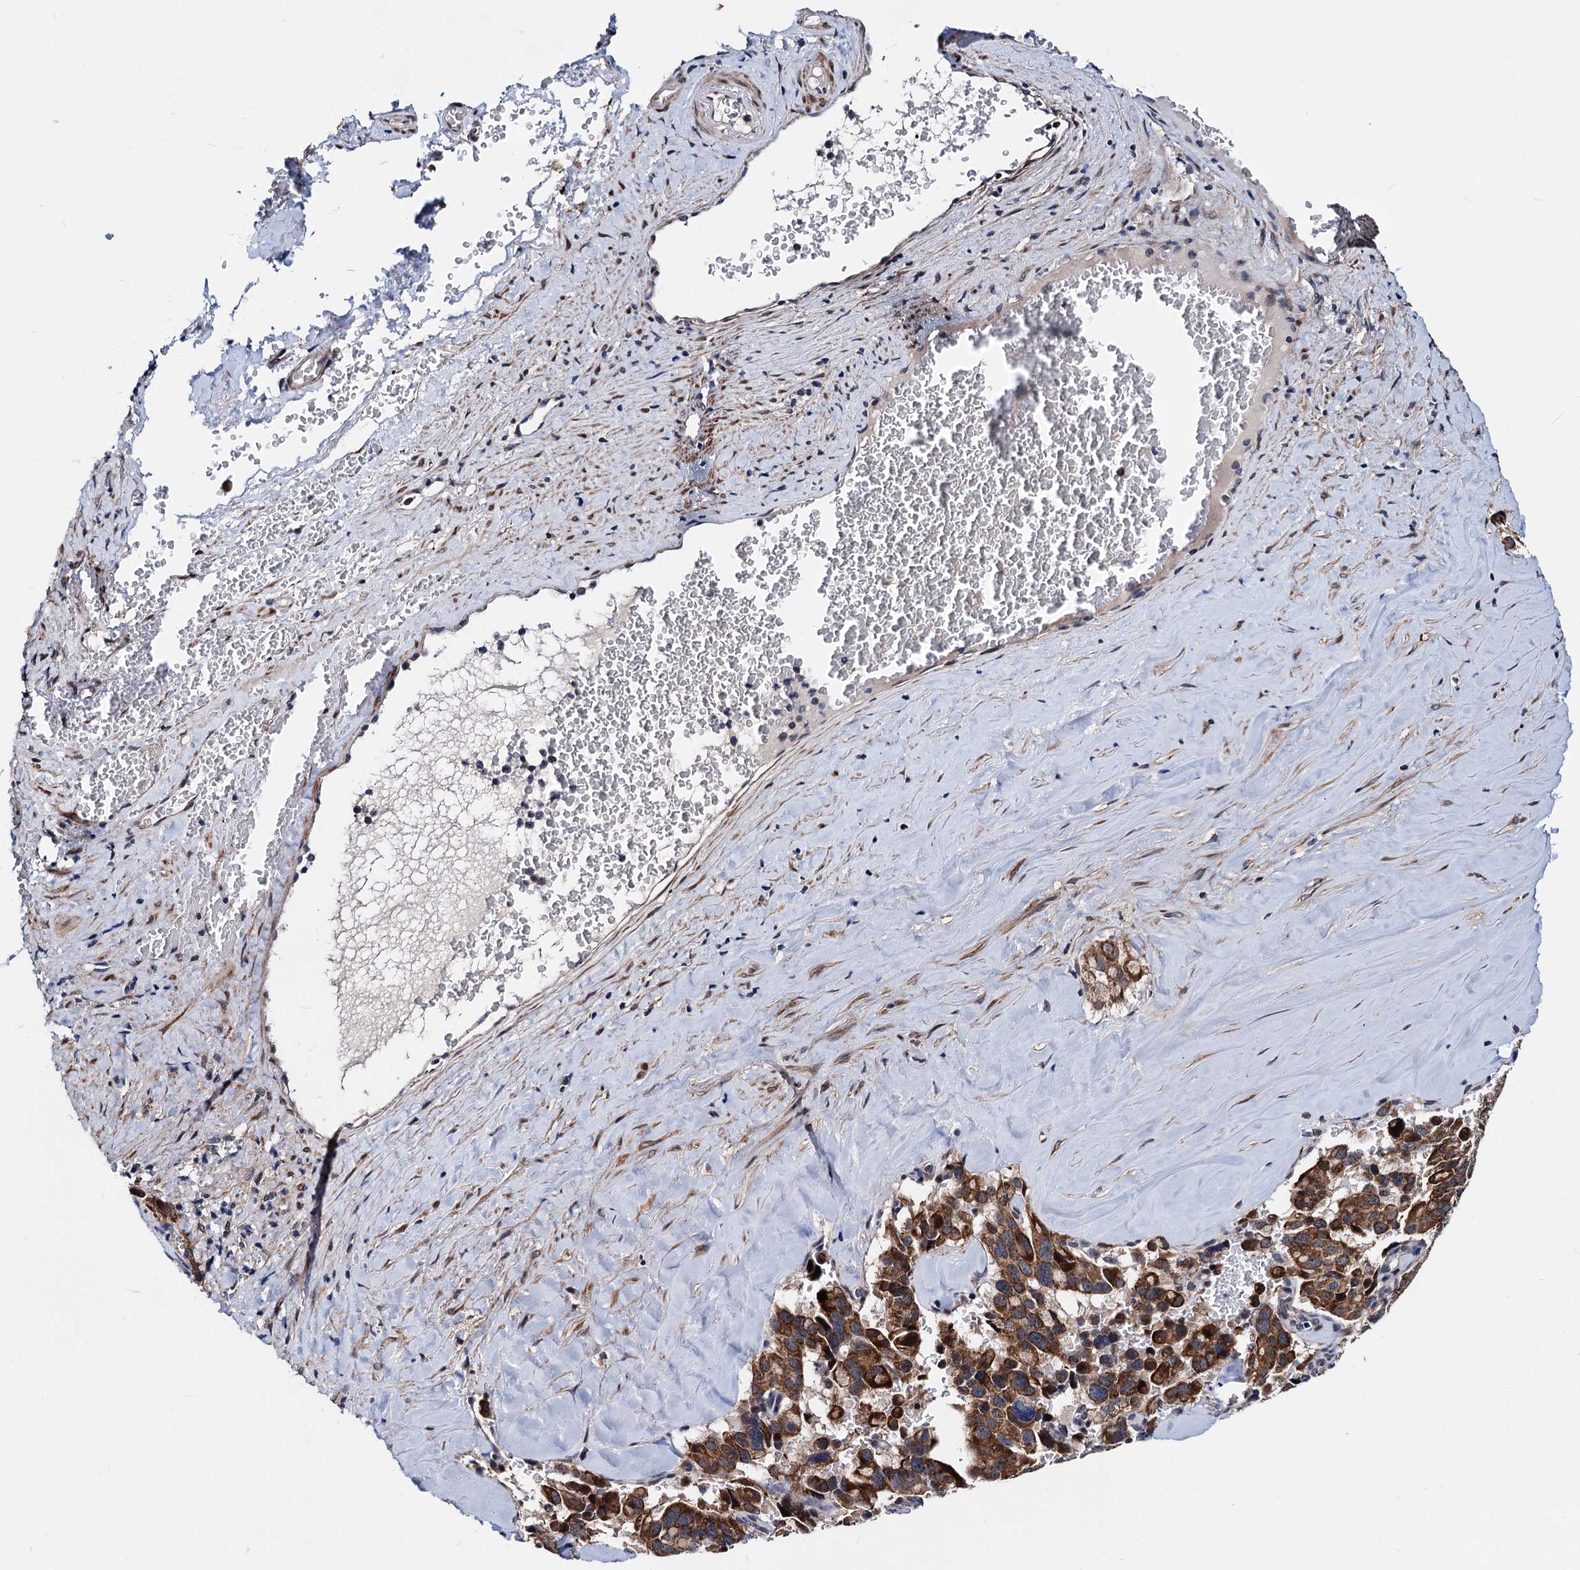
{"staining": {"intensity": "strong", "quantity": ">75%", "location": "cytoplasmic/membranous"}, "tissue": "pancreatic cancer", "cell_type": "Tumor cells", "image_type": "cancer", "snomed": [{"axis": "morphology", "description": "Adenocarcinoma, NOS"}, {"axis": "topography", "description": "Pancreas"}], "caption": "Immunohistochemical staining of pancreatic adenocarcinoma reveals strong cytoplasmic/membranous protein expression in approximately >75% of tumor cells. (DAB = brown stain, brightfield microscopy at high magnification).", "gene": "COA4", "patient": {"sex": "male", "age": 65}}